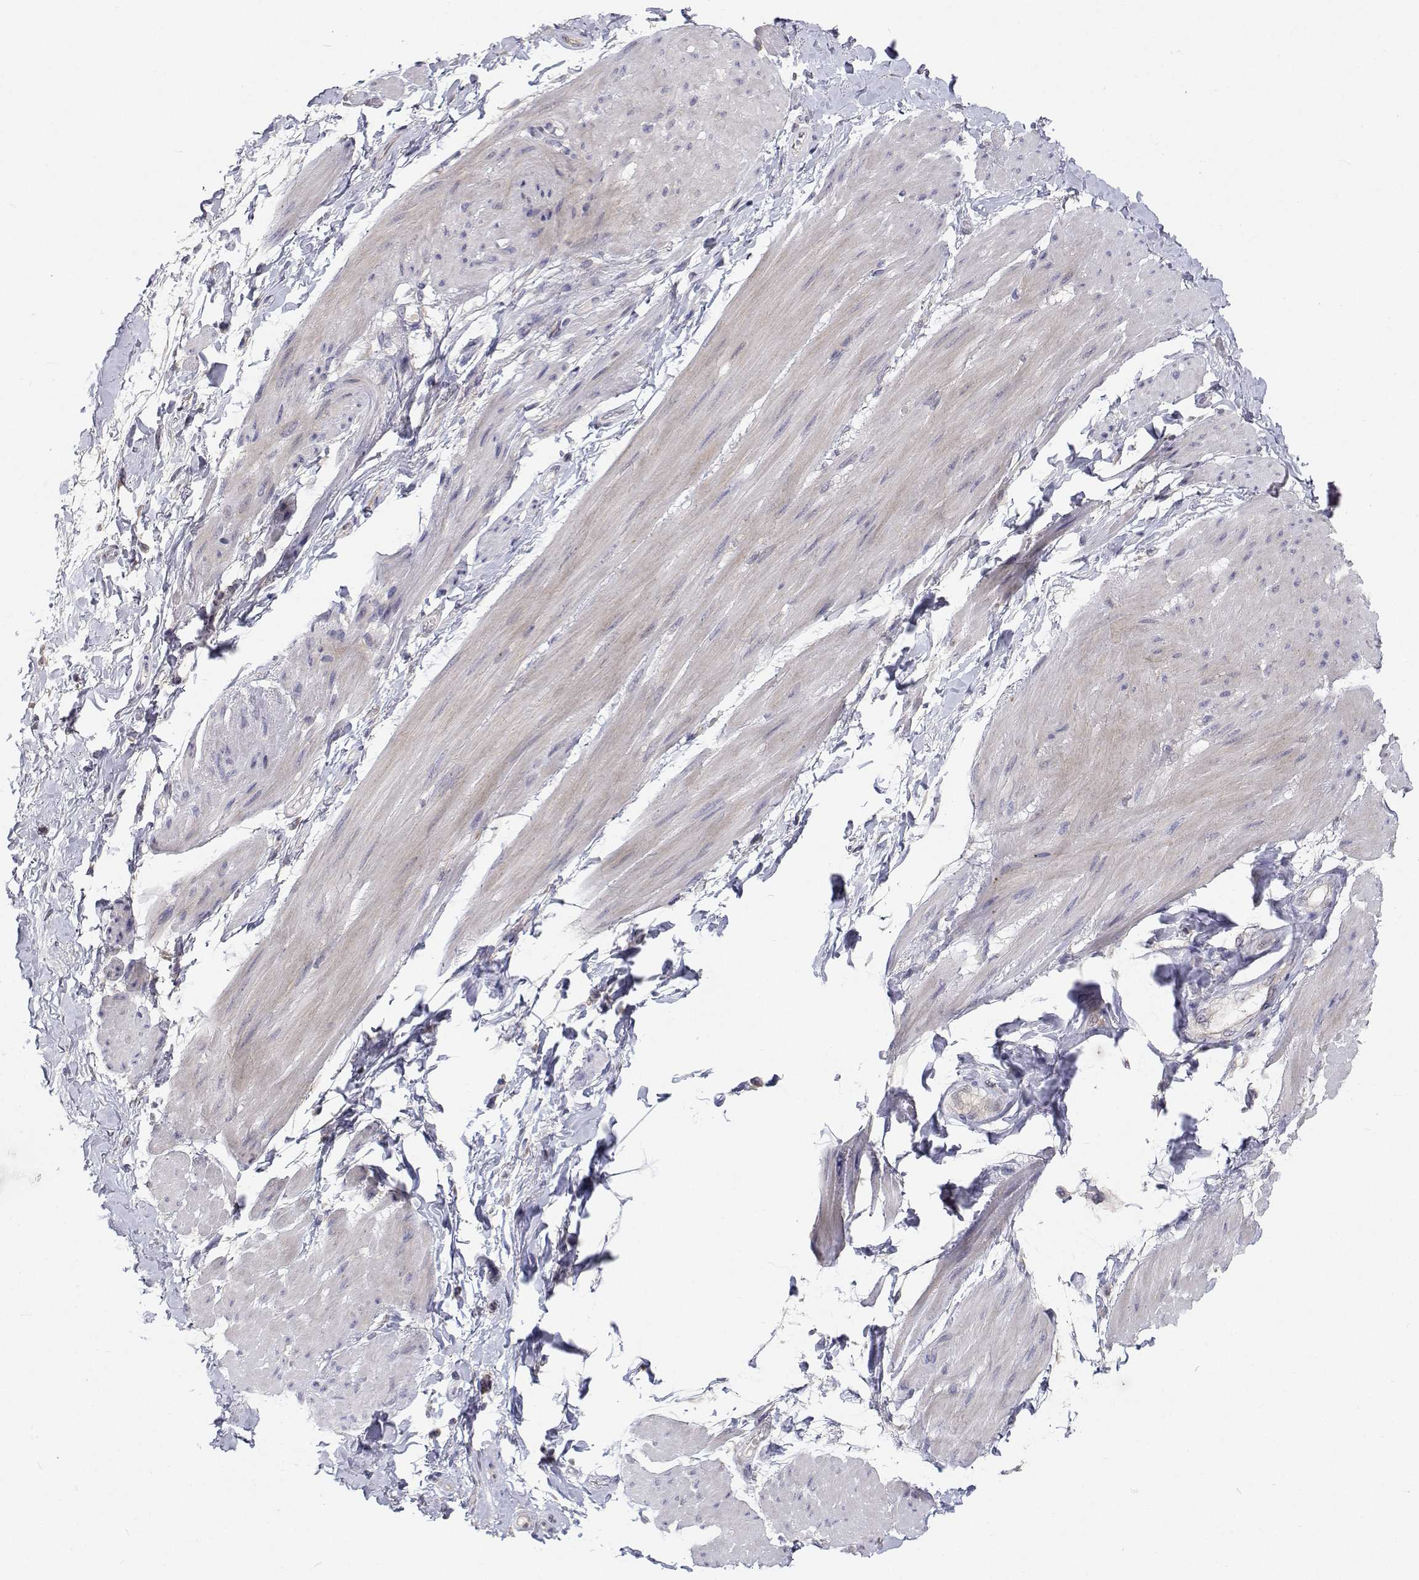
{"staining": {"intensity": "negative", "quantity": "none", "location": "none"}, "tissue": "adipose tissue", "cell_type": "Adipocytes", "image_type": "normal", "snomed": [{"axis": "morphology", "description": "Normal tissue, NOS"}, {"axis": "topography", "description": "Urinary bladder"}, {"axis": "topography", "description": "Peripheral nerve tissue"}], "caption": "Immunohistochemistry (IHC) photomicrograph of unremarkable human adipose tissue stained for a protein (brown), which demonstrates no staining in adipocytes. Brightfield microscopy of immunohistochemistry stained with DAB (brown) and hematoxylin (blue), captured at high magnification.", "gene": "MYPN", "patient": {"sex": "female", "age": 60}}